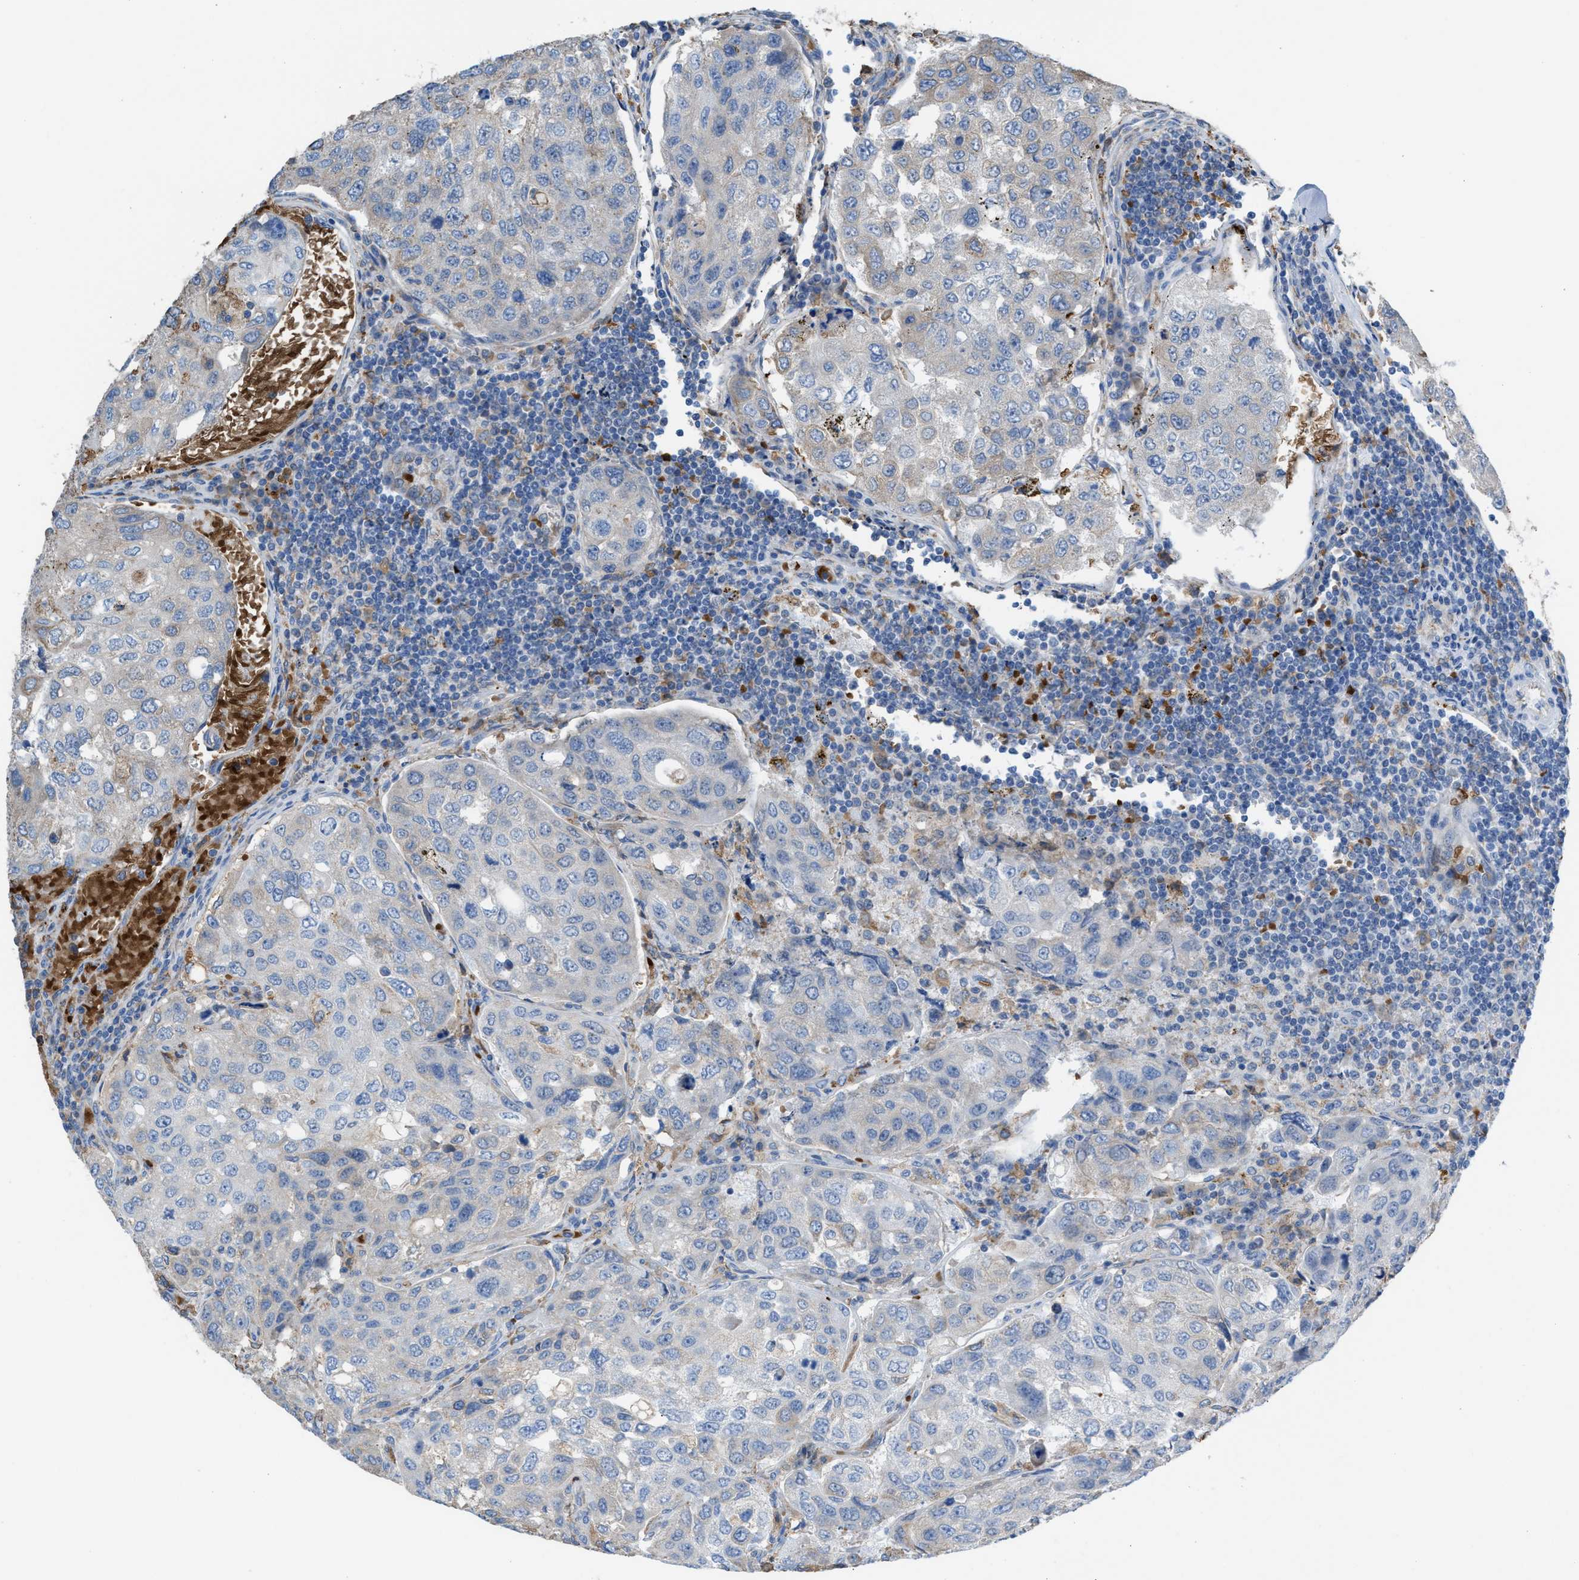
{"staining": {"intensity": "negative", "quantity": "none", "location": "none"}, "tissue": "urothelial cancer", "cell_type": "Tumor cells", "image_type": "cancer", "snomed": [{"axis": "morphology", "description": "Urothelial carcinoma, High grade"}, {"axis": "topography", "description": "Lymph node"}, {"axis": "topography", "description": "Urinary bladder"}], "caption": "Immunohistochemistry (IHC) micrograph of high-grade urothelial carcinoma stained for a protein (brown), which demonstrates no positivity in tumor cells.", "gene": "CA3", "patient": {"sex": "male", "age": 51}}